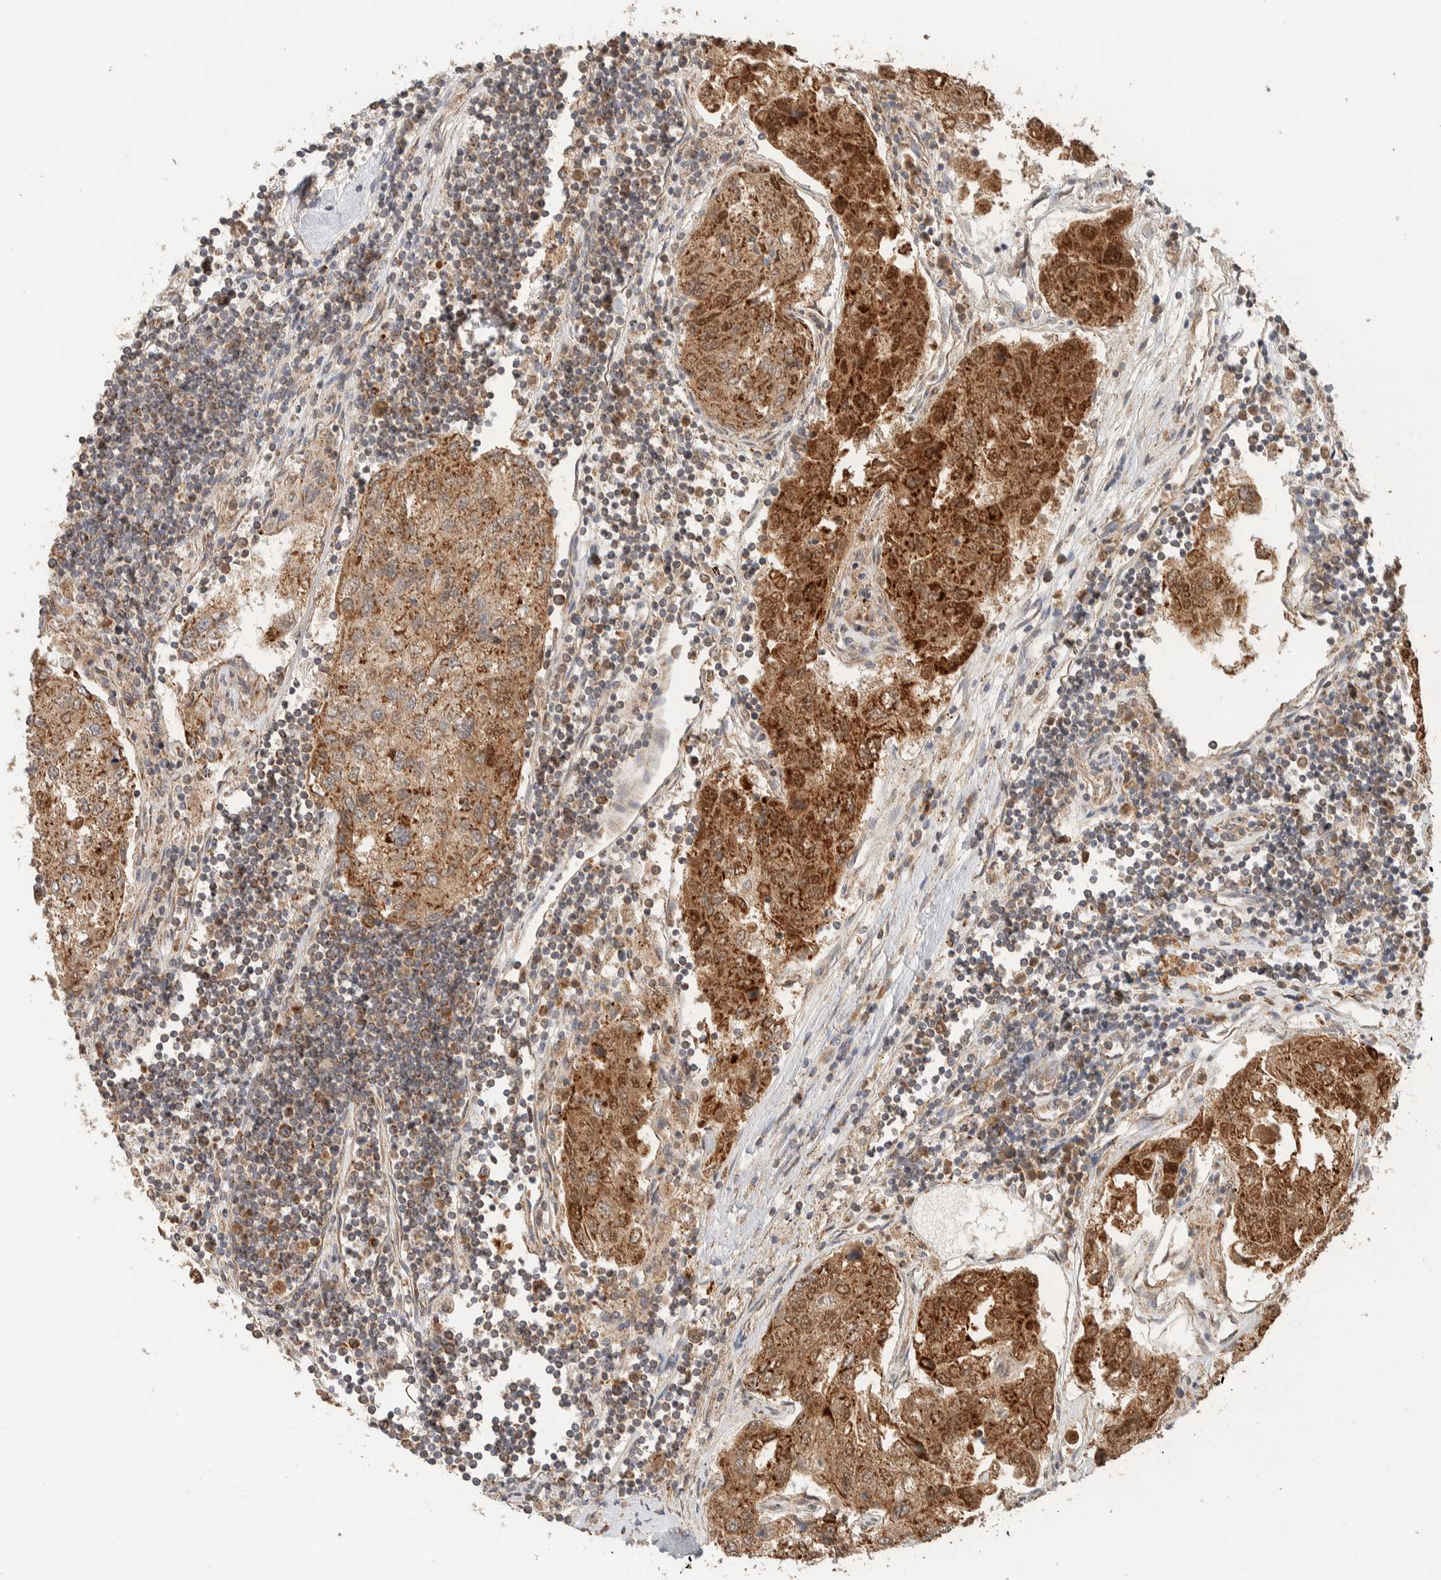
{"staining": {"intensity": "strong", "quantity": ">75%", "location": "cytoplasmic/membranous"}, "tissue": "urothelial cancer", "cell_type": "Tumor cells", "image_type": "cancer", "snomed": [{"axis": "morphology", "description": "Urothelial carcinoma, High grade"}, {"axis": "topography", "description": "Lymph node"}, {"axis": "topography", "description": "Urinary bladder"}], "caption": "Immunohistochemical staining of urothelial cancer displays high levels of strong cytoplasmic/membranous protein positivity in approximately >75% of tumor cells.", "gene": "MRPL41", "patient": {"sex": "male", "age": 51}}